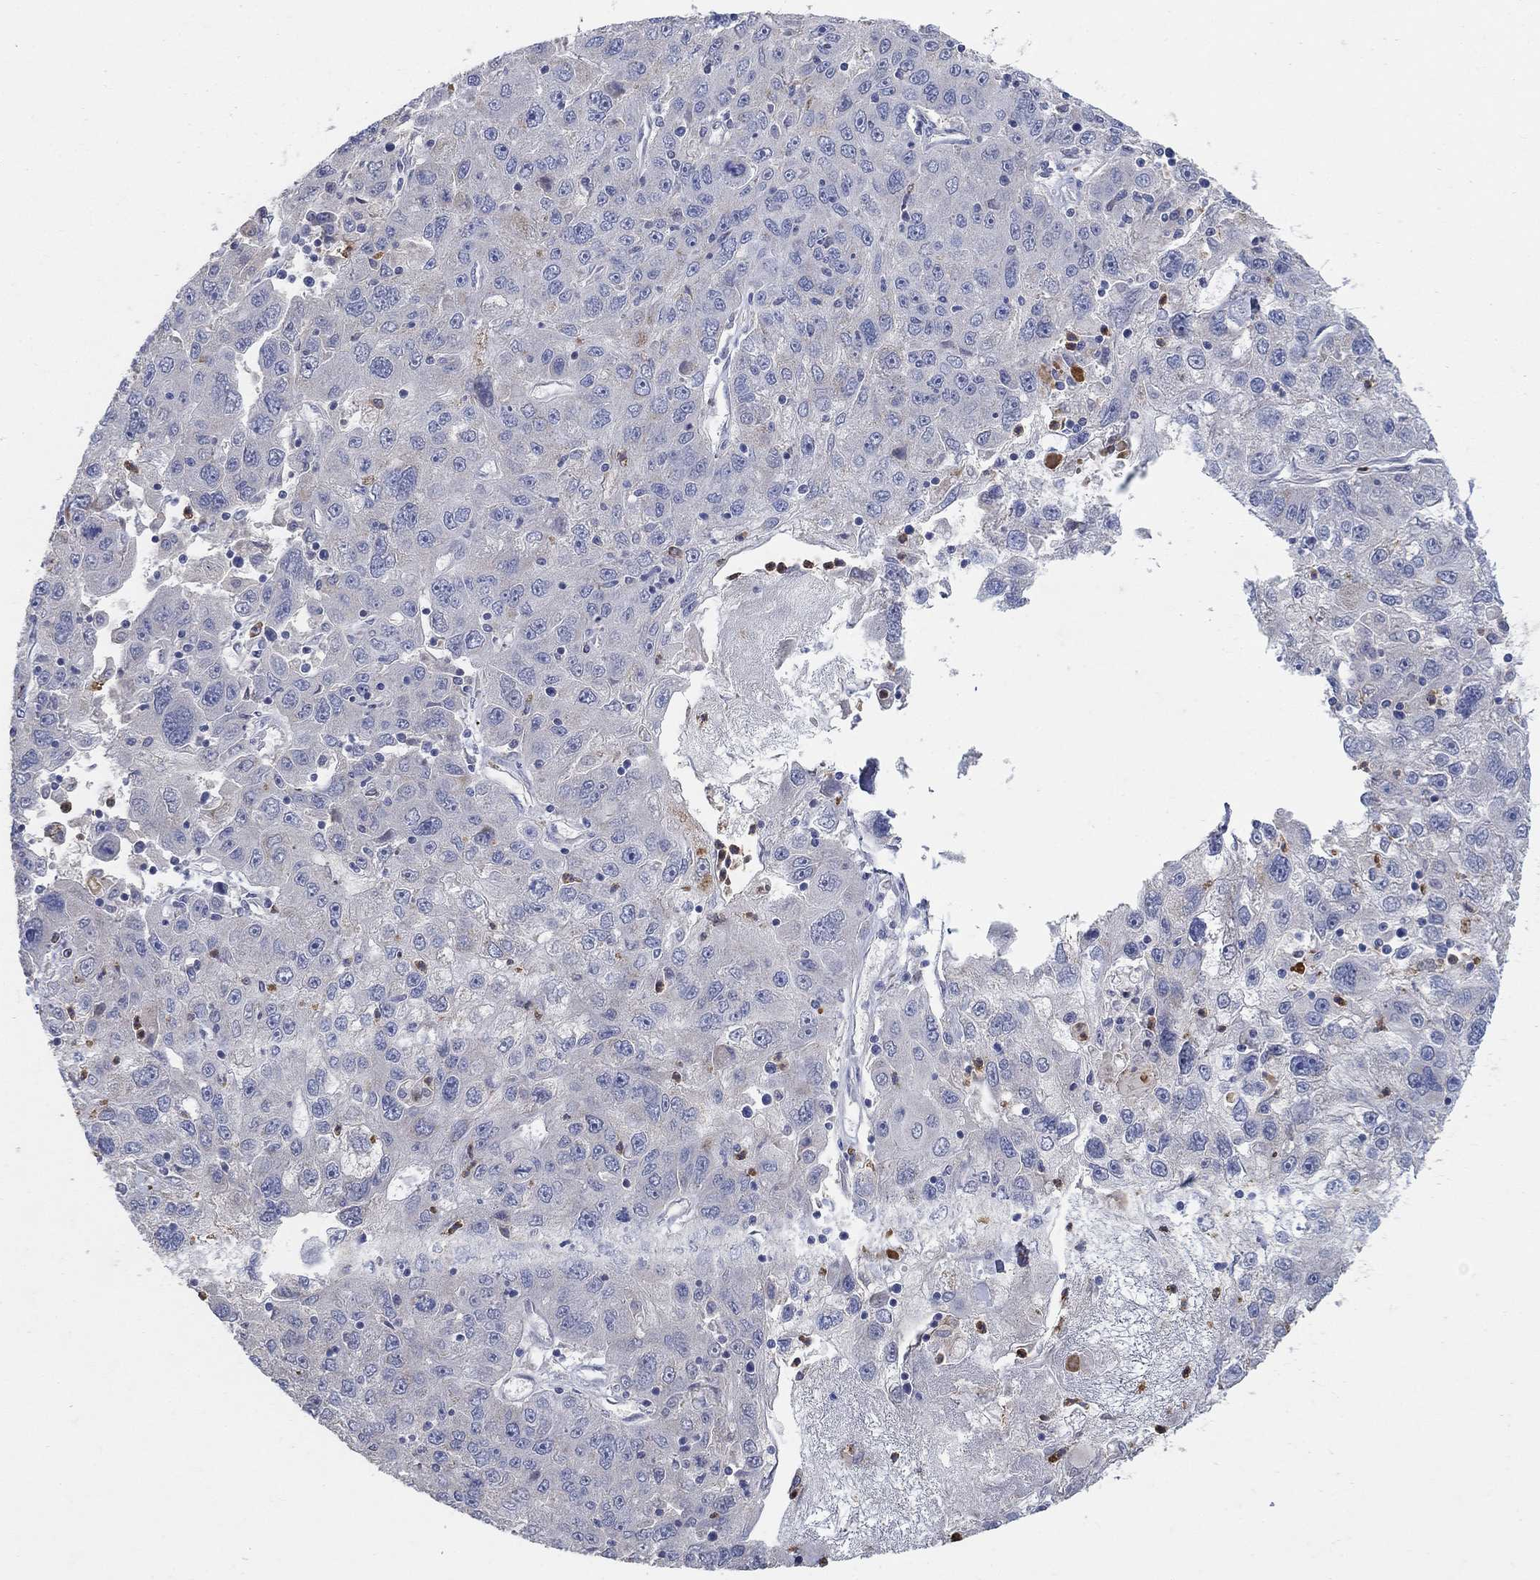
{"staining": {"intensity": "negative", "quantity": "none", "location": "none"}, "tissue": "stomach cancer", "cell_type": "Tumor cells", "image_type": "cancer", "snomed": [{"axis": "morphology", "description": "Adenocarcinoma, NOS"}, {"axis": "topography", "description": "Stomach"}], "caption": "This is a micrograph of IHC staining of stomach cancer (adenocarcinoma), which shows no expression in tumor cells.", "gene": "PNPLA2", "patient": {"sex": "male", "age": 56}}